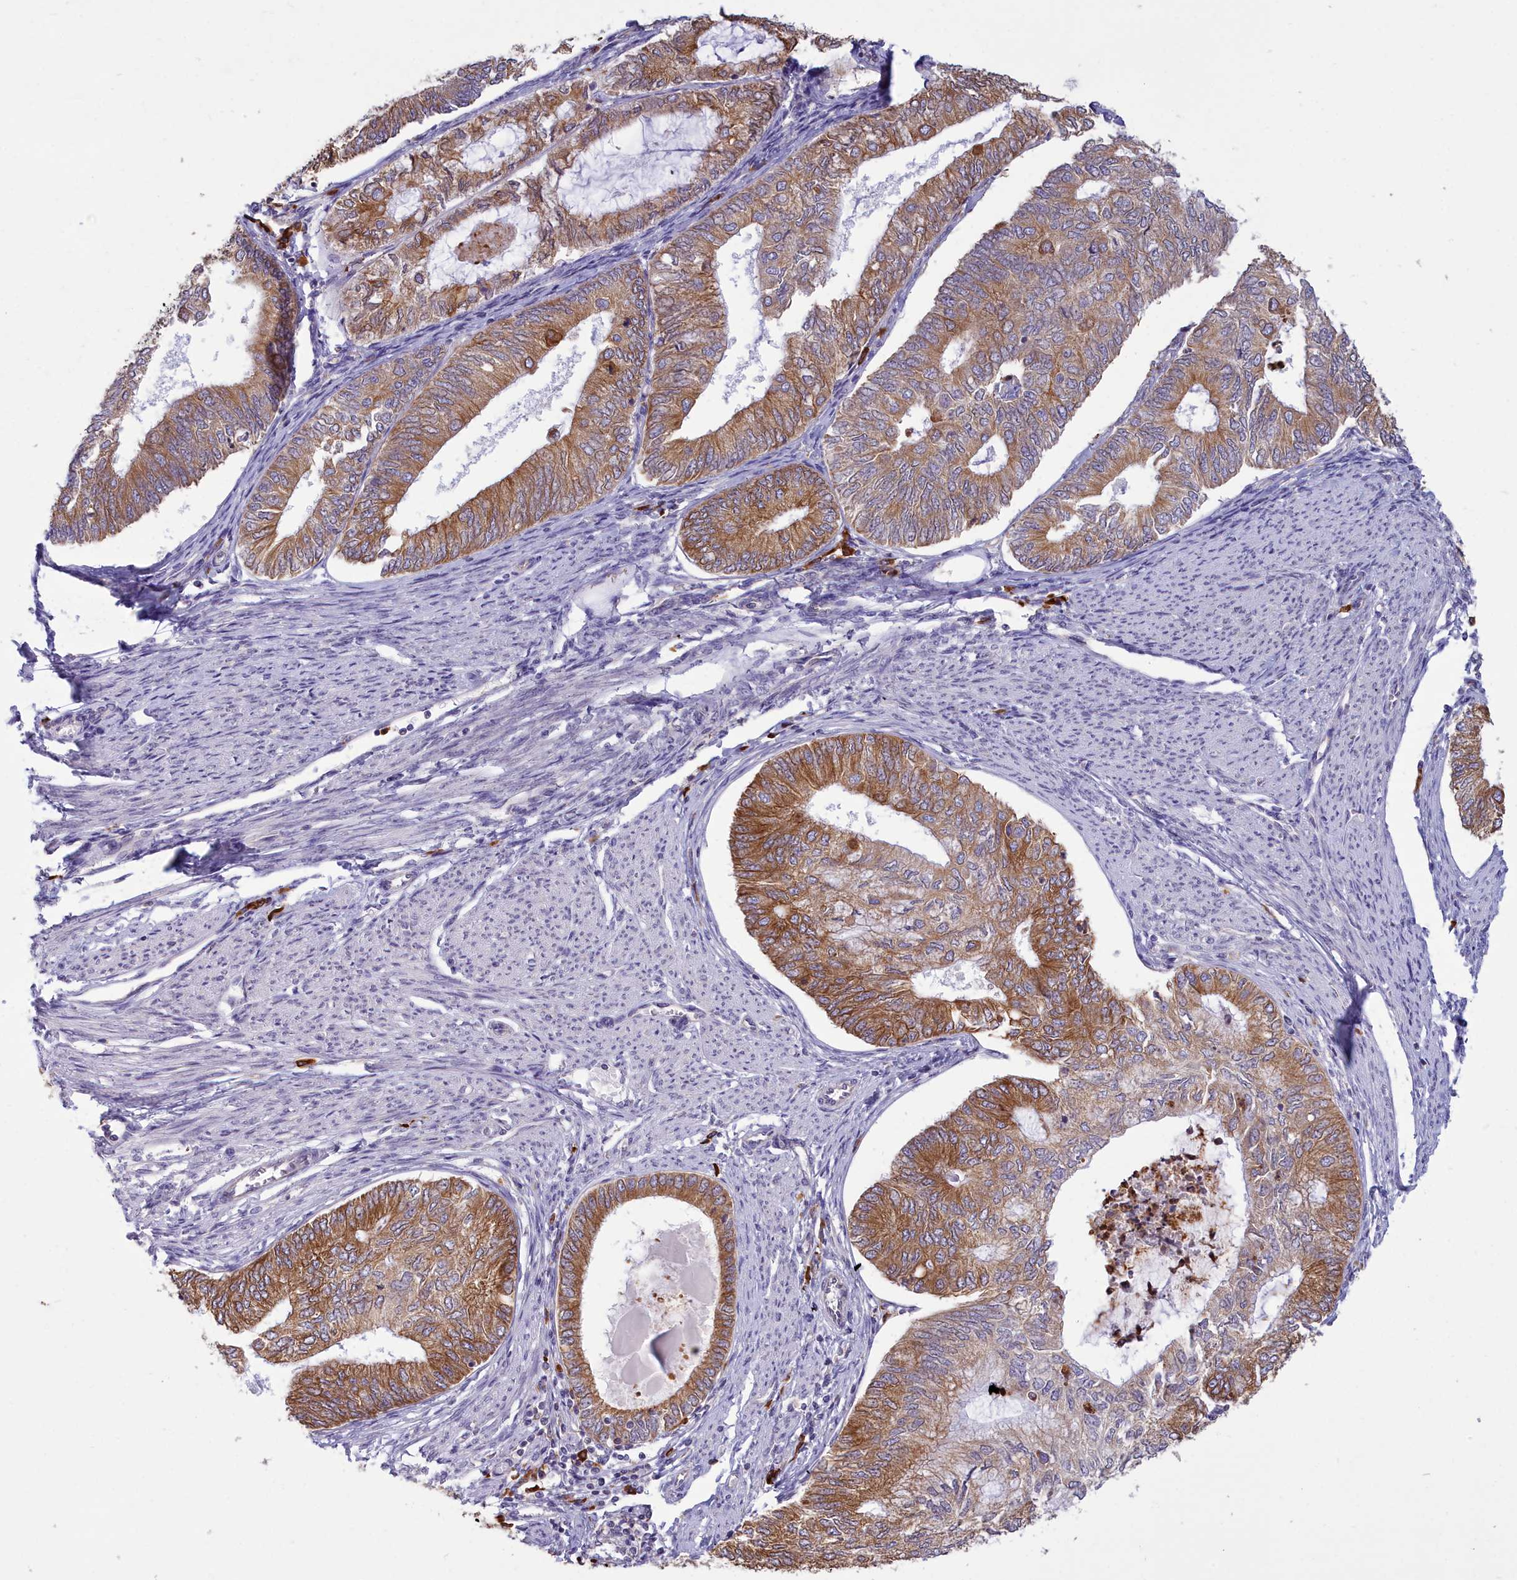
{"staining": {"intensity": "moderate", "quantity": ">75%", "location": "cytoplasmic/membranous"}, "tissue": "endometrial cancer", "cell_type": "Tumor cells", "image_type": "cancer", "snomed": [{"axis": "morphology", "description": "Adenocarcinoma, NOS"}, {"axis": "topography", "description": "Endometrium"}], "caption": "This histopathology image reveals immunohistochemistry staining of endometrial cancer, with medium moderate cytoplasmic/membranous staining in about >75% of tumor cells.", "gene": "HM13", "patient": {"sex": "female", "age": 68}}